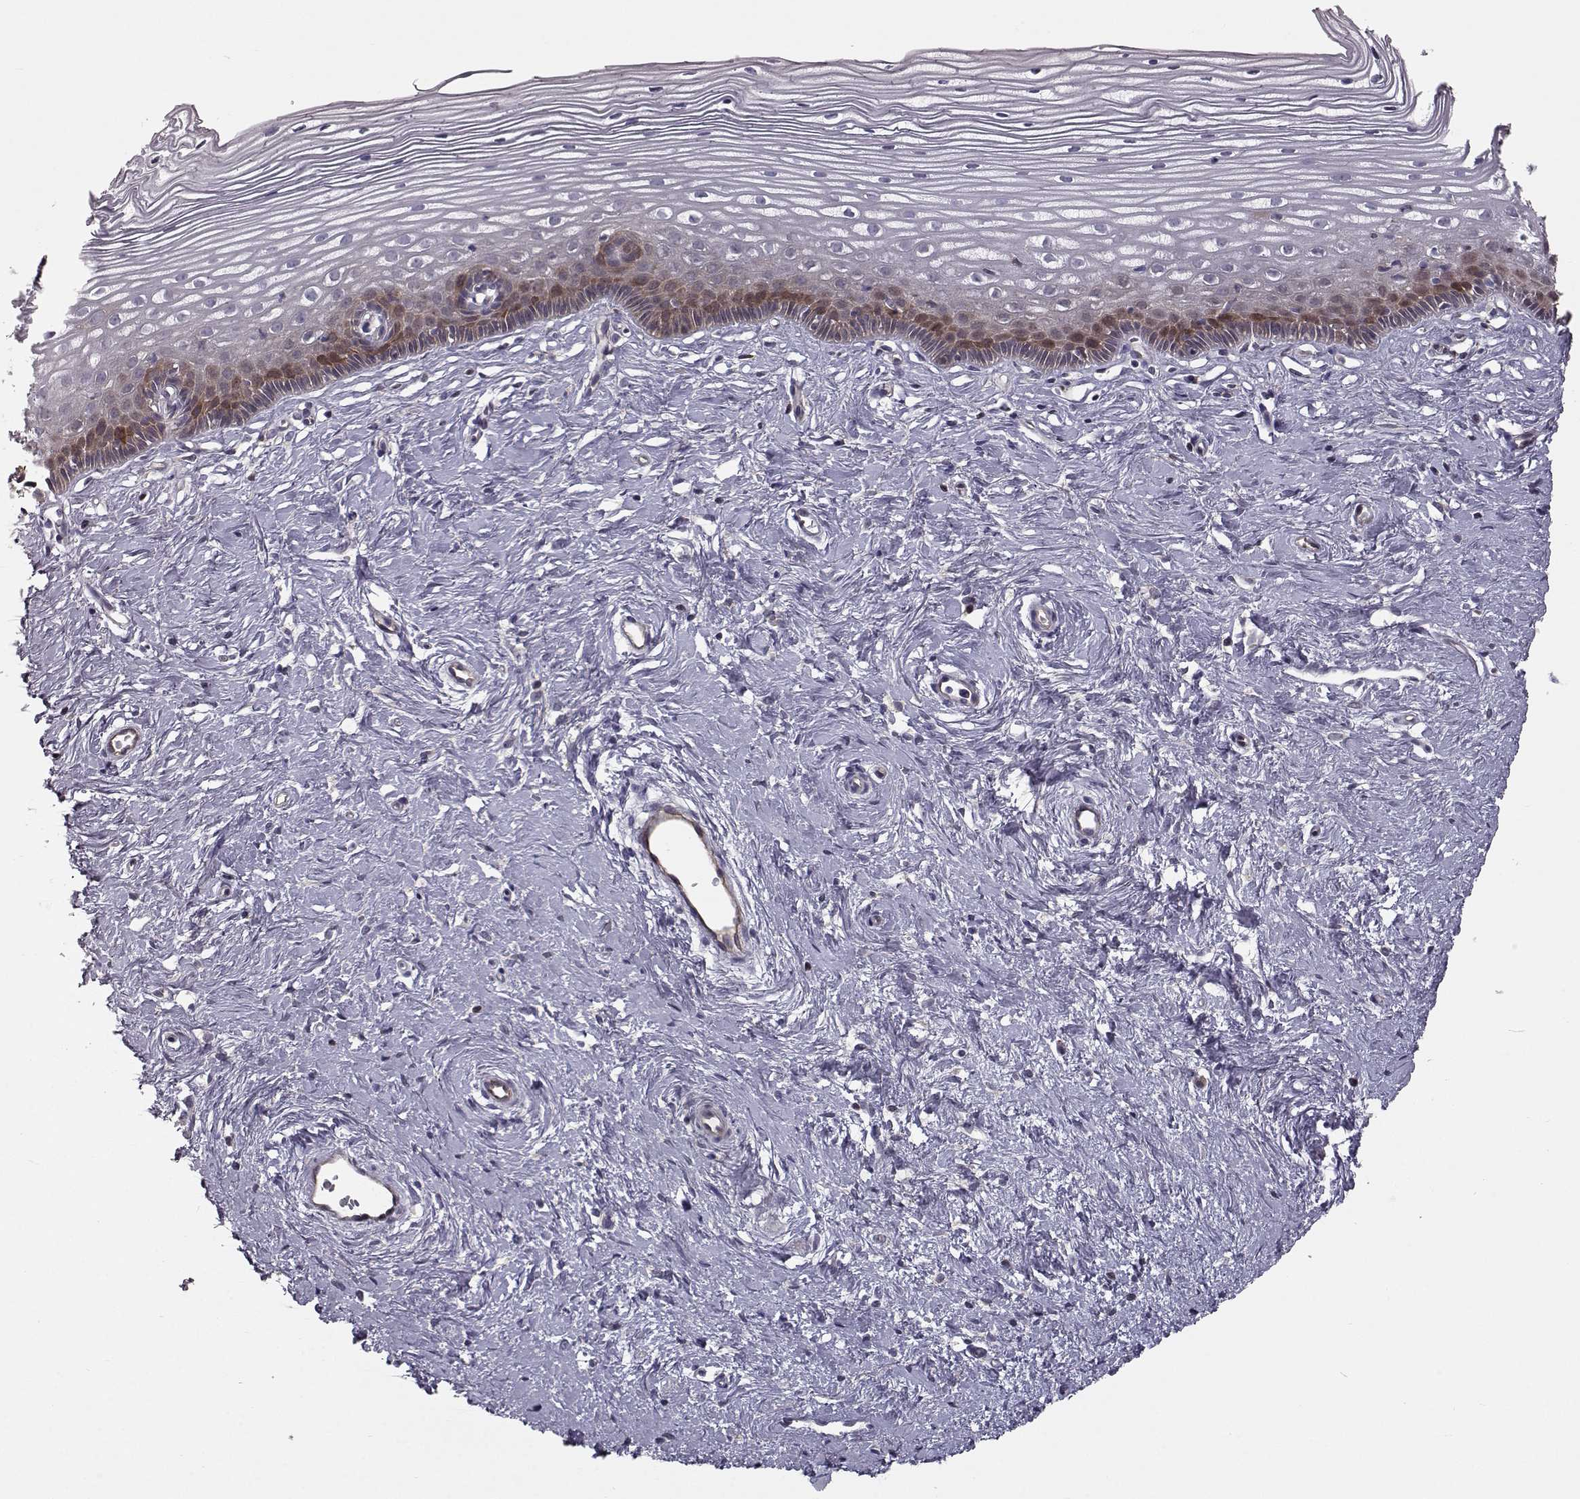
{"staining": {"intensity": "weak", "quantity": ">75%", "location": "cytoplasmic/membranous"}, "tissue": "cervix", "cell_type": "Glandular cells", "image_type": "normal", "snomed": [{"axis": "morphology", "description": "Normal tissue, NOS"}, {"axis": "topography", "description": "Cervix"}], "caption": "Glandular cells show low levels of weak cytoplasmic/membranous positivity in approximately >75% of cells in benign human cervix. The staining was performed using DAB to visualize the protein expression in brown, while the nuclei were stained in blue with hematoxylin (Magnification: 20x).", "gene": "RANBP1", "patient": {"sex": "female", "age": 40}}